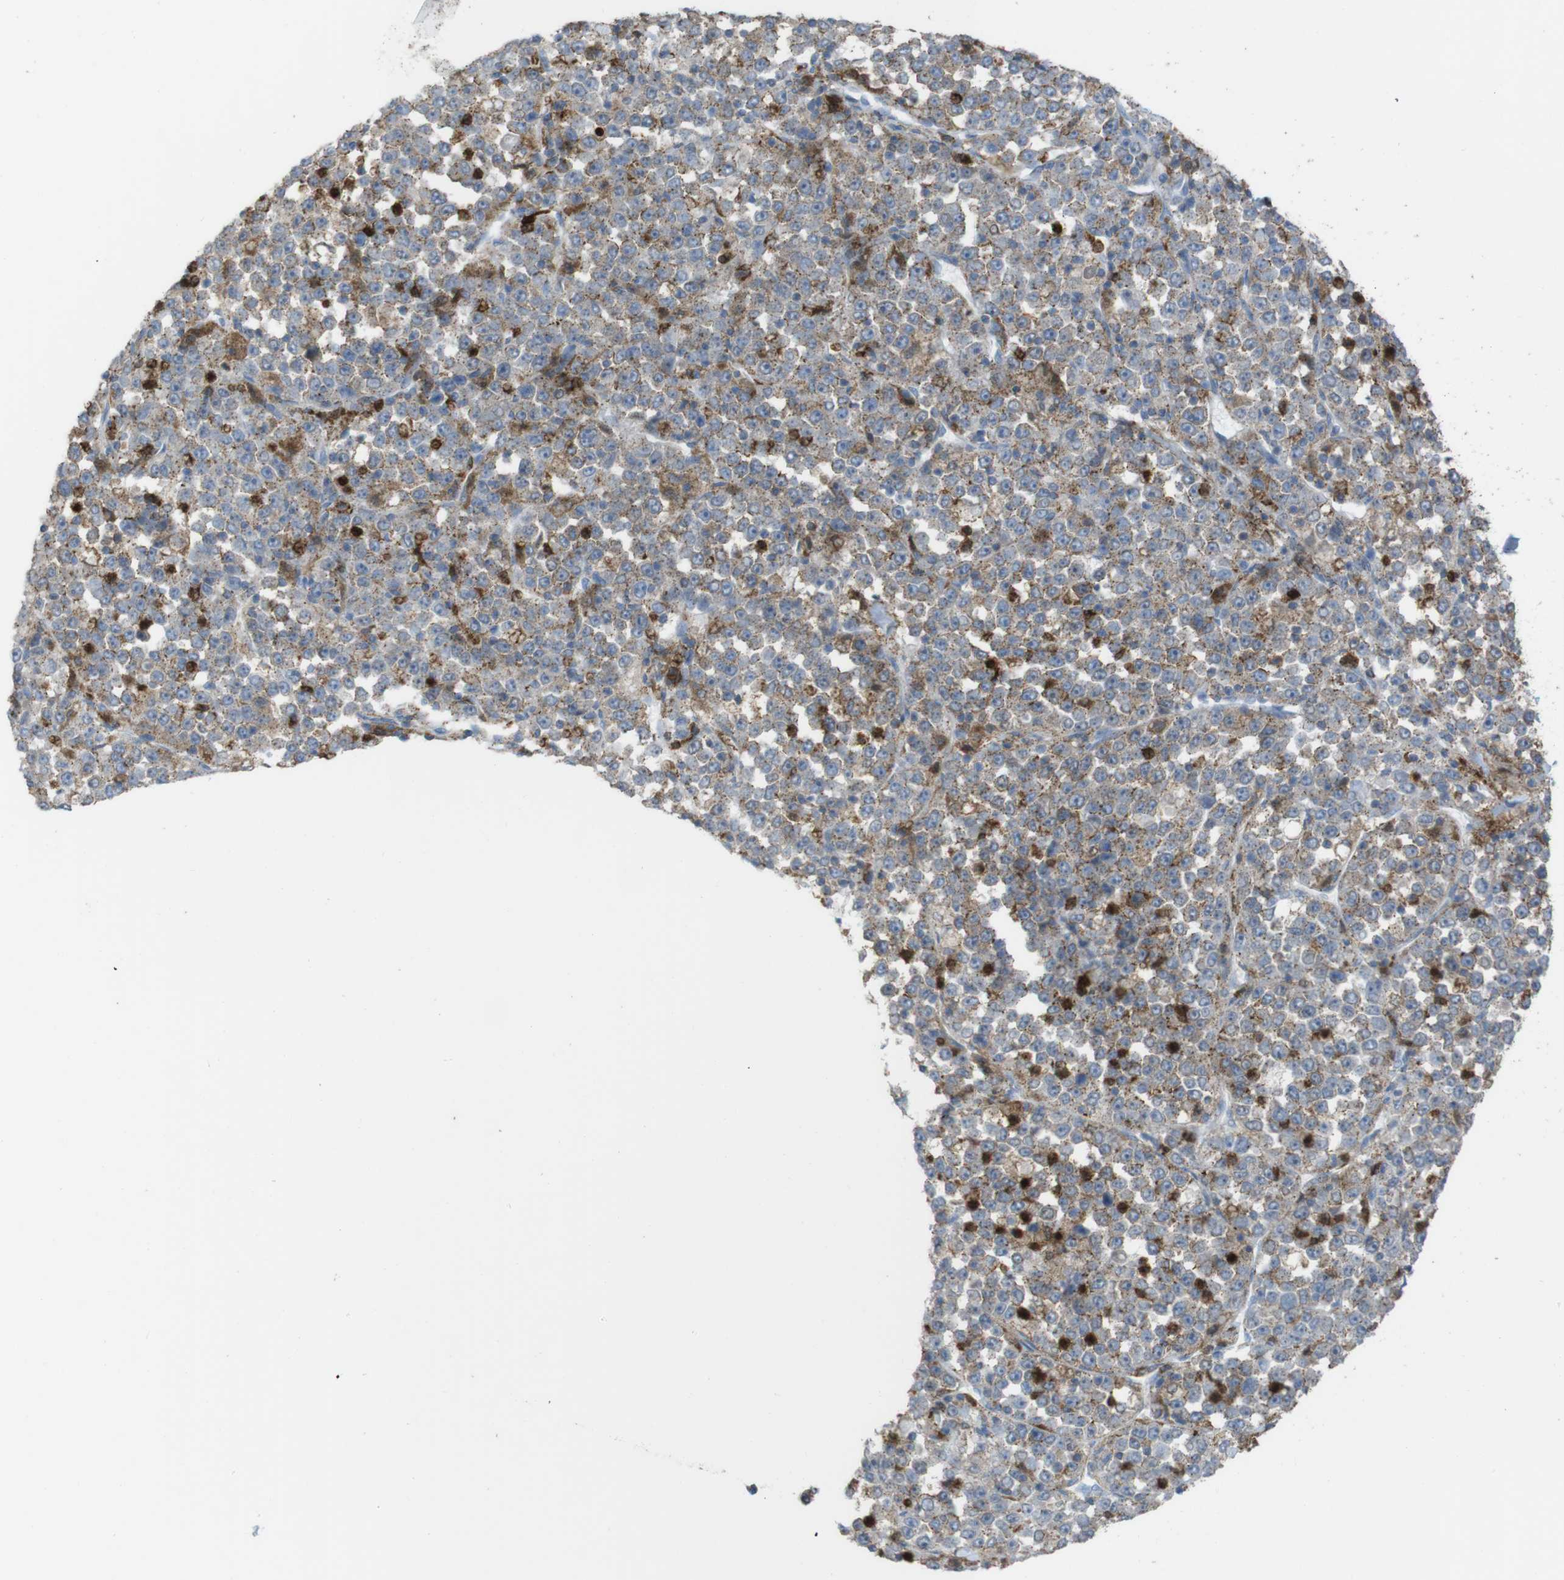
{"staining": {"intensity": "moderate", "quantity": "25%-75%", "location": "cytoplasmic/membranous"}, "tissue": "stomach cancer", "cell_type": "Tumor cells", "image_type": "cancer", "snomed": [{"axis": "morphology", "description": "Normal tissue, NOS"}, {"axis": "morphology", "description": "Adenocarcinoma, NOS"}, {"axis": "topography", "description": "Stomach, upper"}, {"axis": "topography", "description": "Stomach"}], "caption": "The micrograph exhibits staining of adenocarcinoma (stomach), revealing moderate cytoplasmic/membranous protein expression (brown color) within tumor cells.", "gene": "PRKCD", "patient": {"sex": "male", "age": 59}}